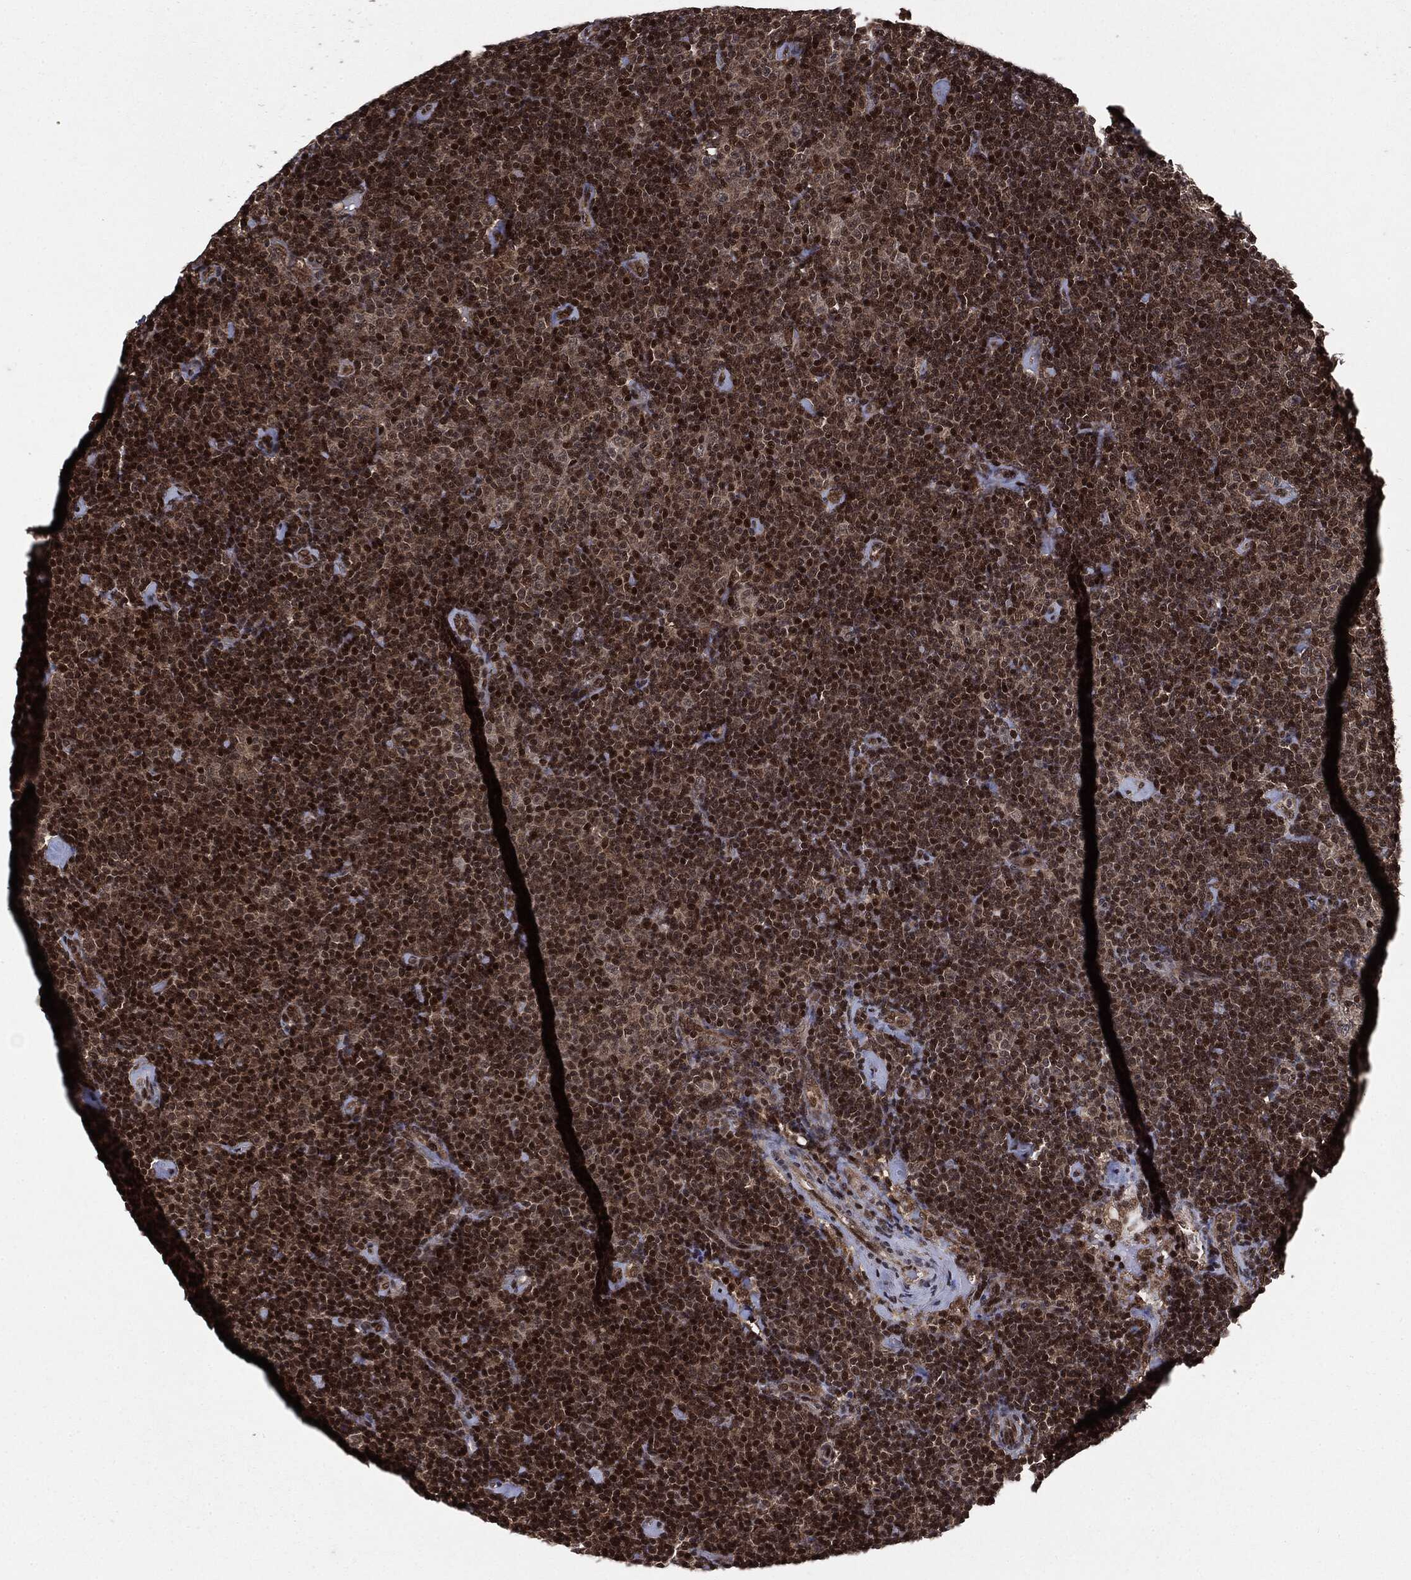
{"staining": {"intensity": "strong", "quantity": ">75%", "location": "nuclear"}, "tissue": "lymphoma", "cell_type": "Tumor cells", "image_type": "cancer", "snomed": [{"axis": "morphology", "description": "Malignant lymphoma, non-Hodgkin's type, Low grade"}, {"axis": "topography", "description": "Lymph node"}], "caption": "Strong nuclear expression is identified in about >75% of tumor cells in malignant lymphoma, non-Hodgkin's type (low-grade).", "gene": "PTPA", "patient": {"sex": "male", "age": 81}}